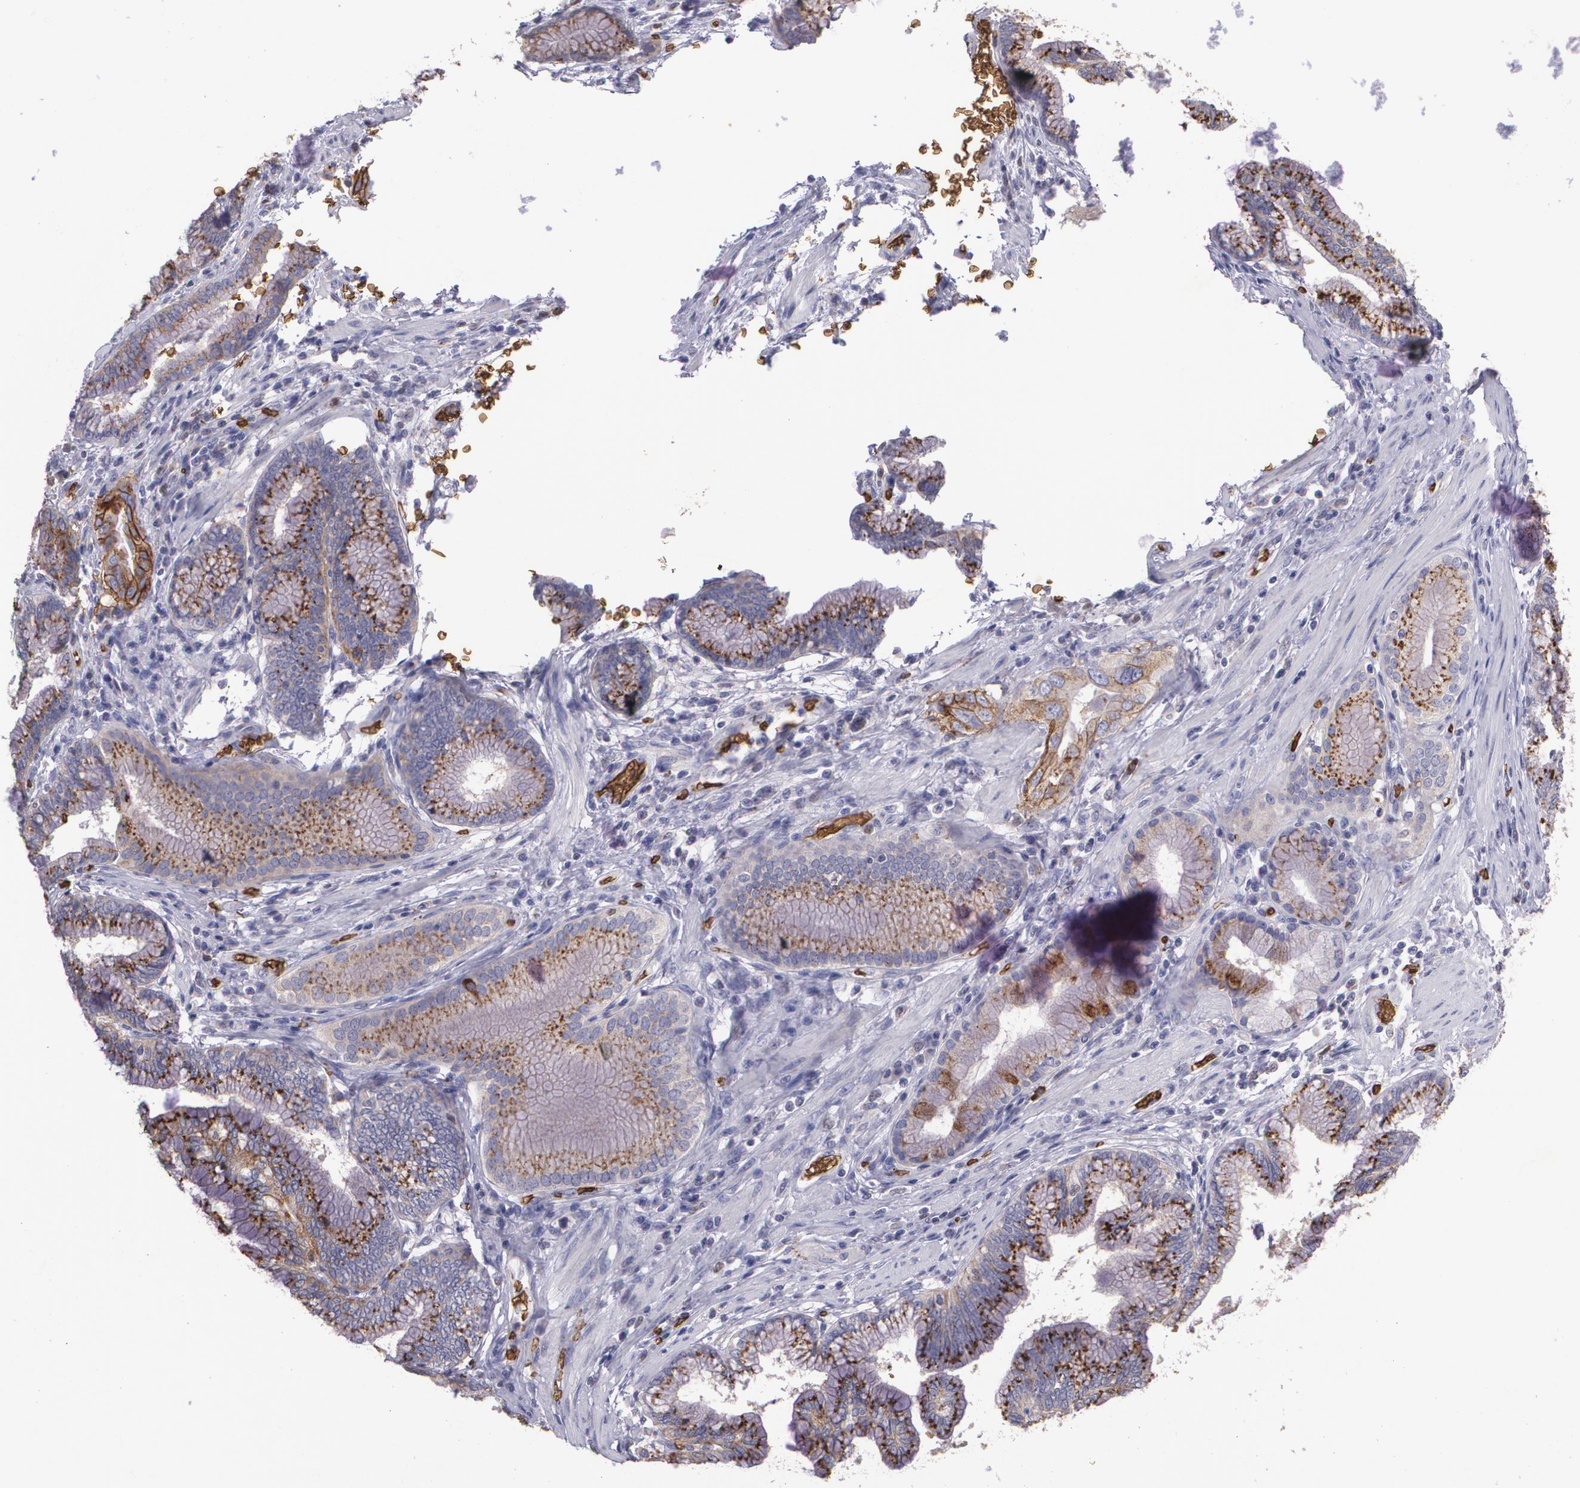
{"staining": {"intensity": "moderate", "quantity": ">75%", "location": "cytoplasmic/membranous"}, "tissue": "pancreatic cancer", "cell_type": "Tumor cells", "image_type": "cancer", "snomed": [{"axis": "morphology", "description": "Adenocarcinoma, NOS"}, {"axis": "topography", "description": "Pancreas"}], "caption": "Adenocarcinoma (pancreatic) stained with immunohistochemistry (IHC) shows moderate cytoplasmic/membranous expression in about >75% of tumor cells. The staining was performed using DAB to visualize the protein expression in brown, while the nuclei were stained in blue with hematoxylin (Magnification: 20x).", "gene": "SLC2A1", "patient": {"sex": "female", "age": 64}}